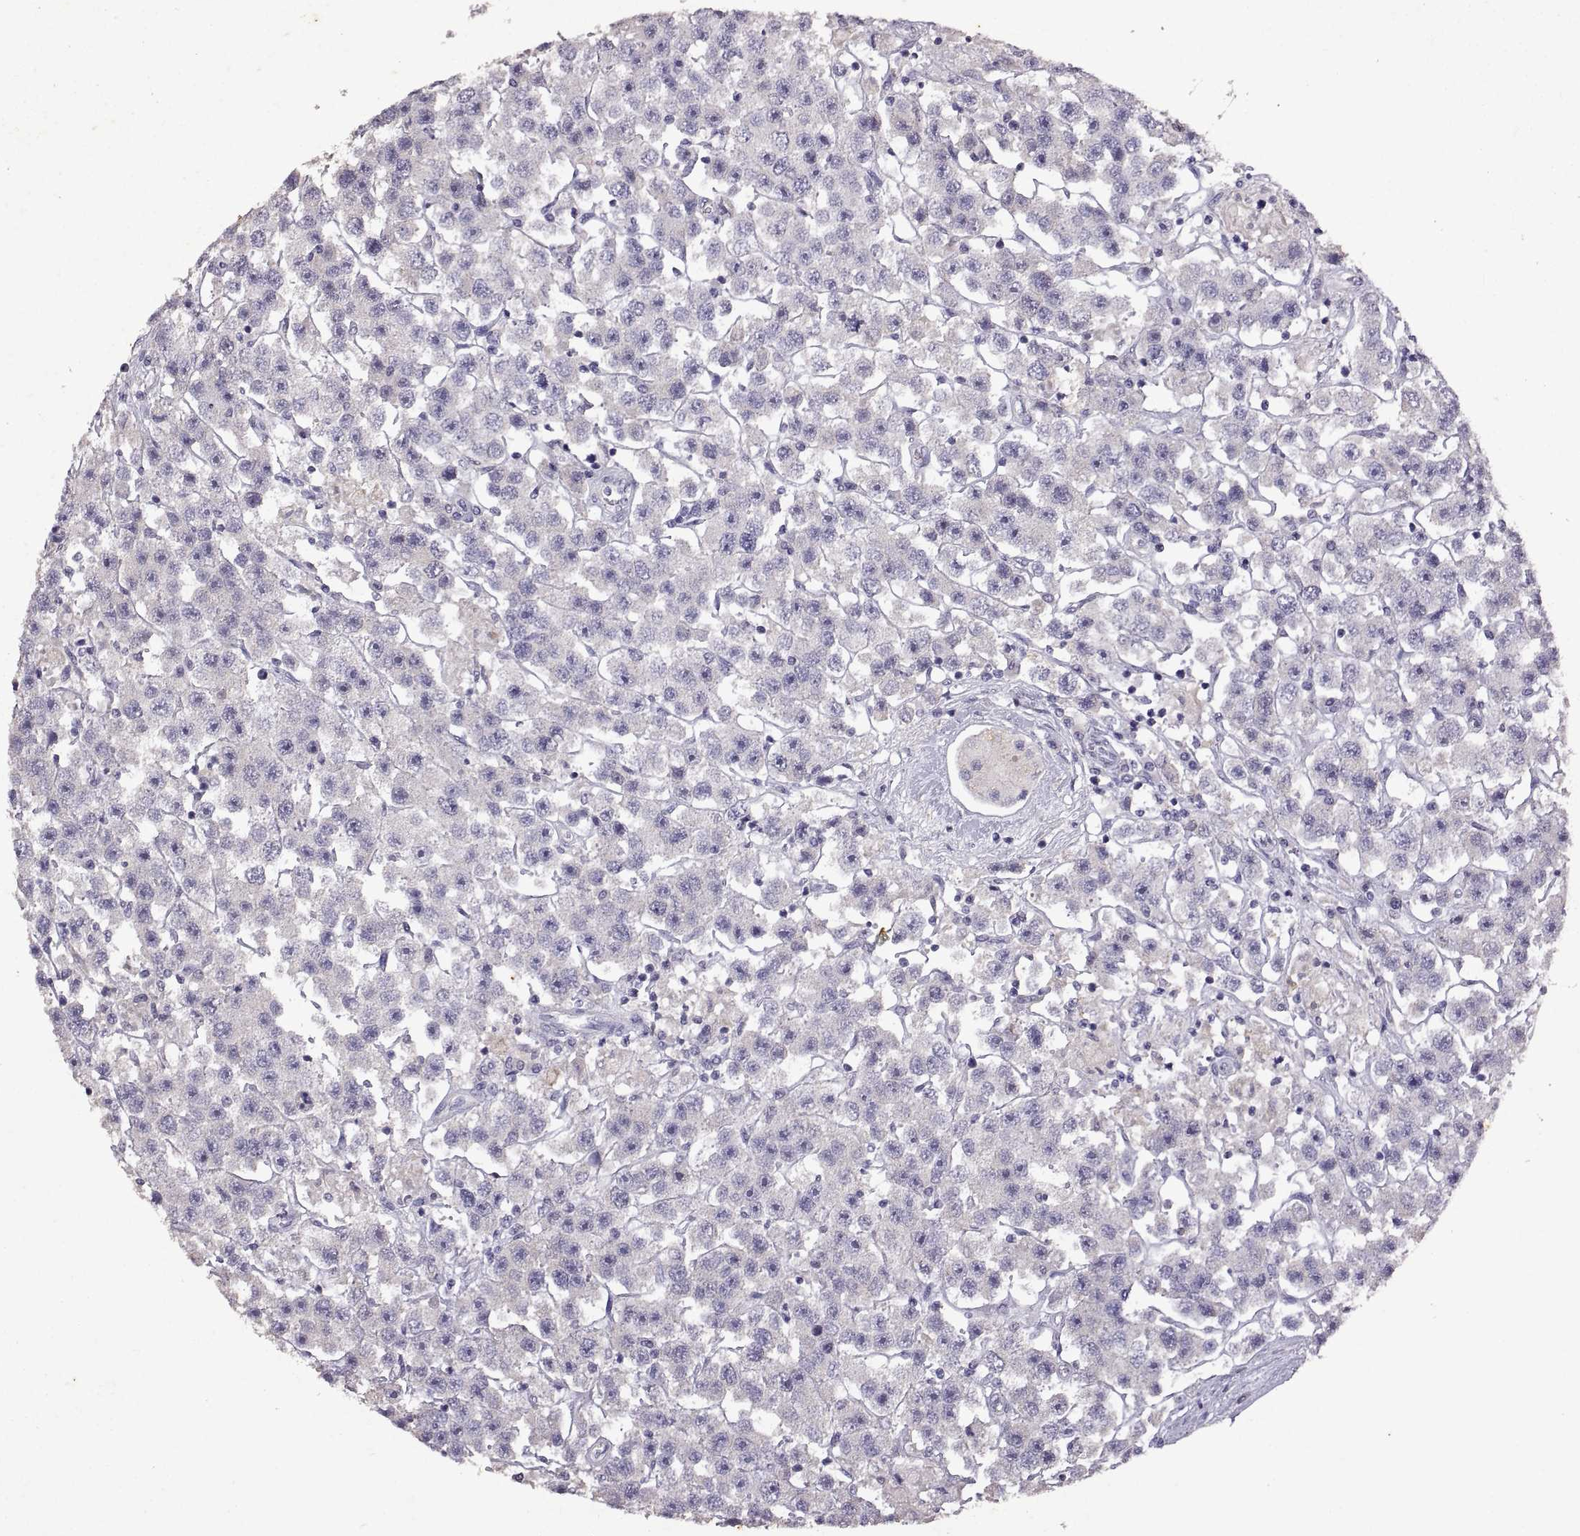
{"staining": {"intensity": "negative", "quantity": "none", "location": "none"}, "tissue": "testis cancer", "cell_type": "Tumor cells", "image_type": "cancer", "snomed": [{"axis": "morphology", "description": "Seminoma, NOS"}, {"axis": "topography", "description": "Testis"}], "caption": "This image is of testis seminoma stained with immunohistochemistry (IHC) to label a protein in brown with the nuclei are counter-stained blue. There is no expression in tumor cells. (DAB (3,3'-diaminobenzidine) immunohistochemistry (IHC) with hematoxylin counter stain).", "gene": "DEFB136", "patient": {"sex": "male", "age": 45}}